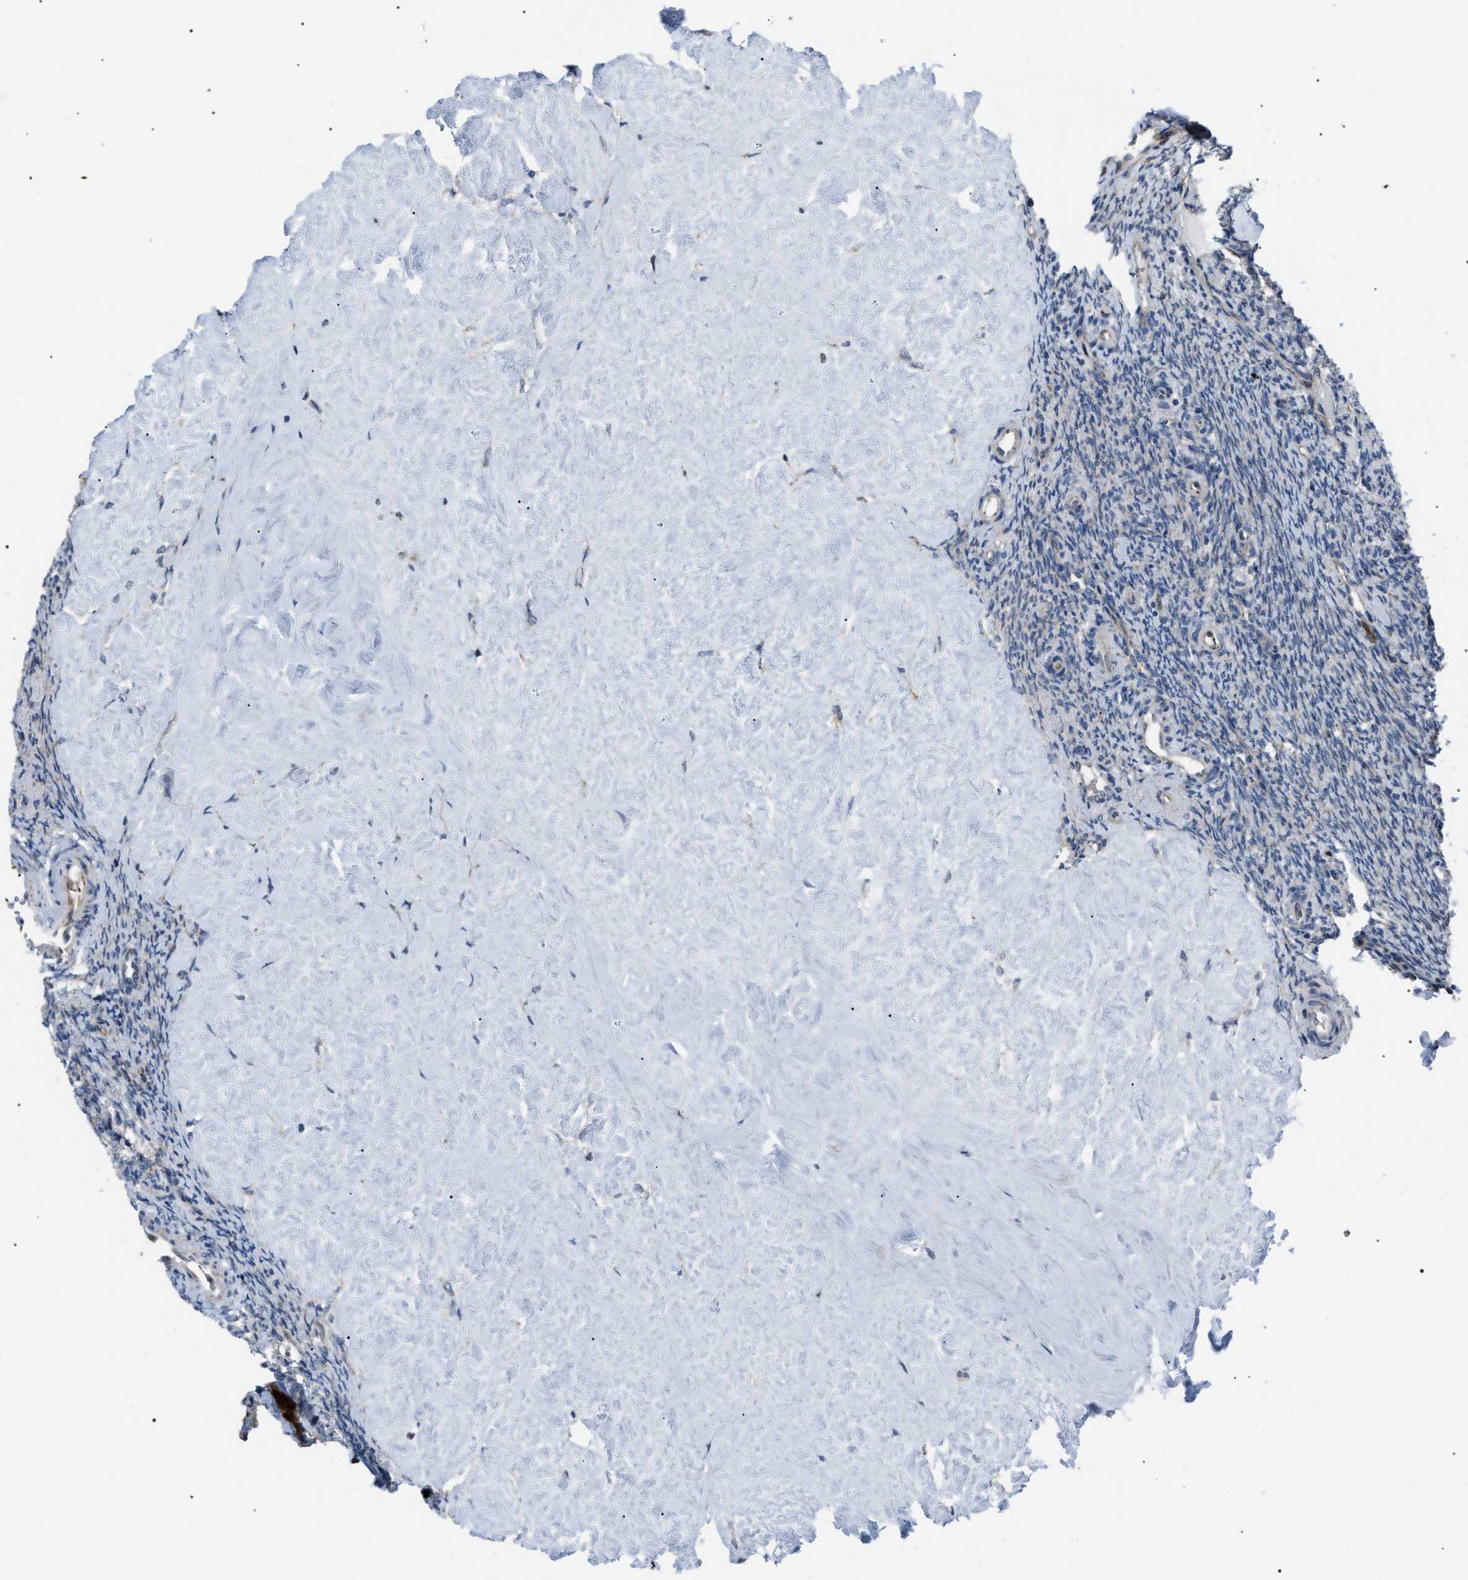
{"staining": {"intensity": "moderate", "quantity": "<25%", "location": "cytoplasmic/membranous"}, "tissue": "ovary", "cell_type": "Ovarian stroma cells", "image_type": "normal", "snomed": [{"axis": "morphology", "description": "Normal tissue, NOS"}, {"axis": "topography", "description": "Ovary"}], "caption": "High-magnification brightfield microscopy of benign ovary stained with DAB (3,3'-diaminobenzidine) (brown) and counterstained with hematoxylin (blue). ovarian stroma cells exhibit moderate cytoplasmic/membranous expression is seen in about<25% of cells. (Stains: DAB (3,3'-diaminobenzidine) in brown, nuclei in blue, Microscopy: brightfield microscopy at high magnification).", "gene": "AGO2", "patient": {"sex": "female", "age": 41}}